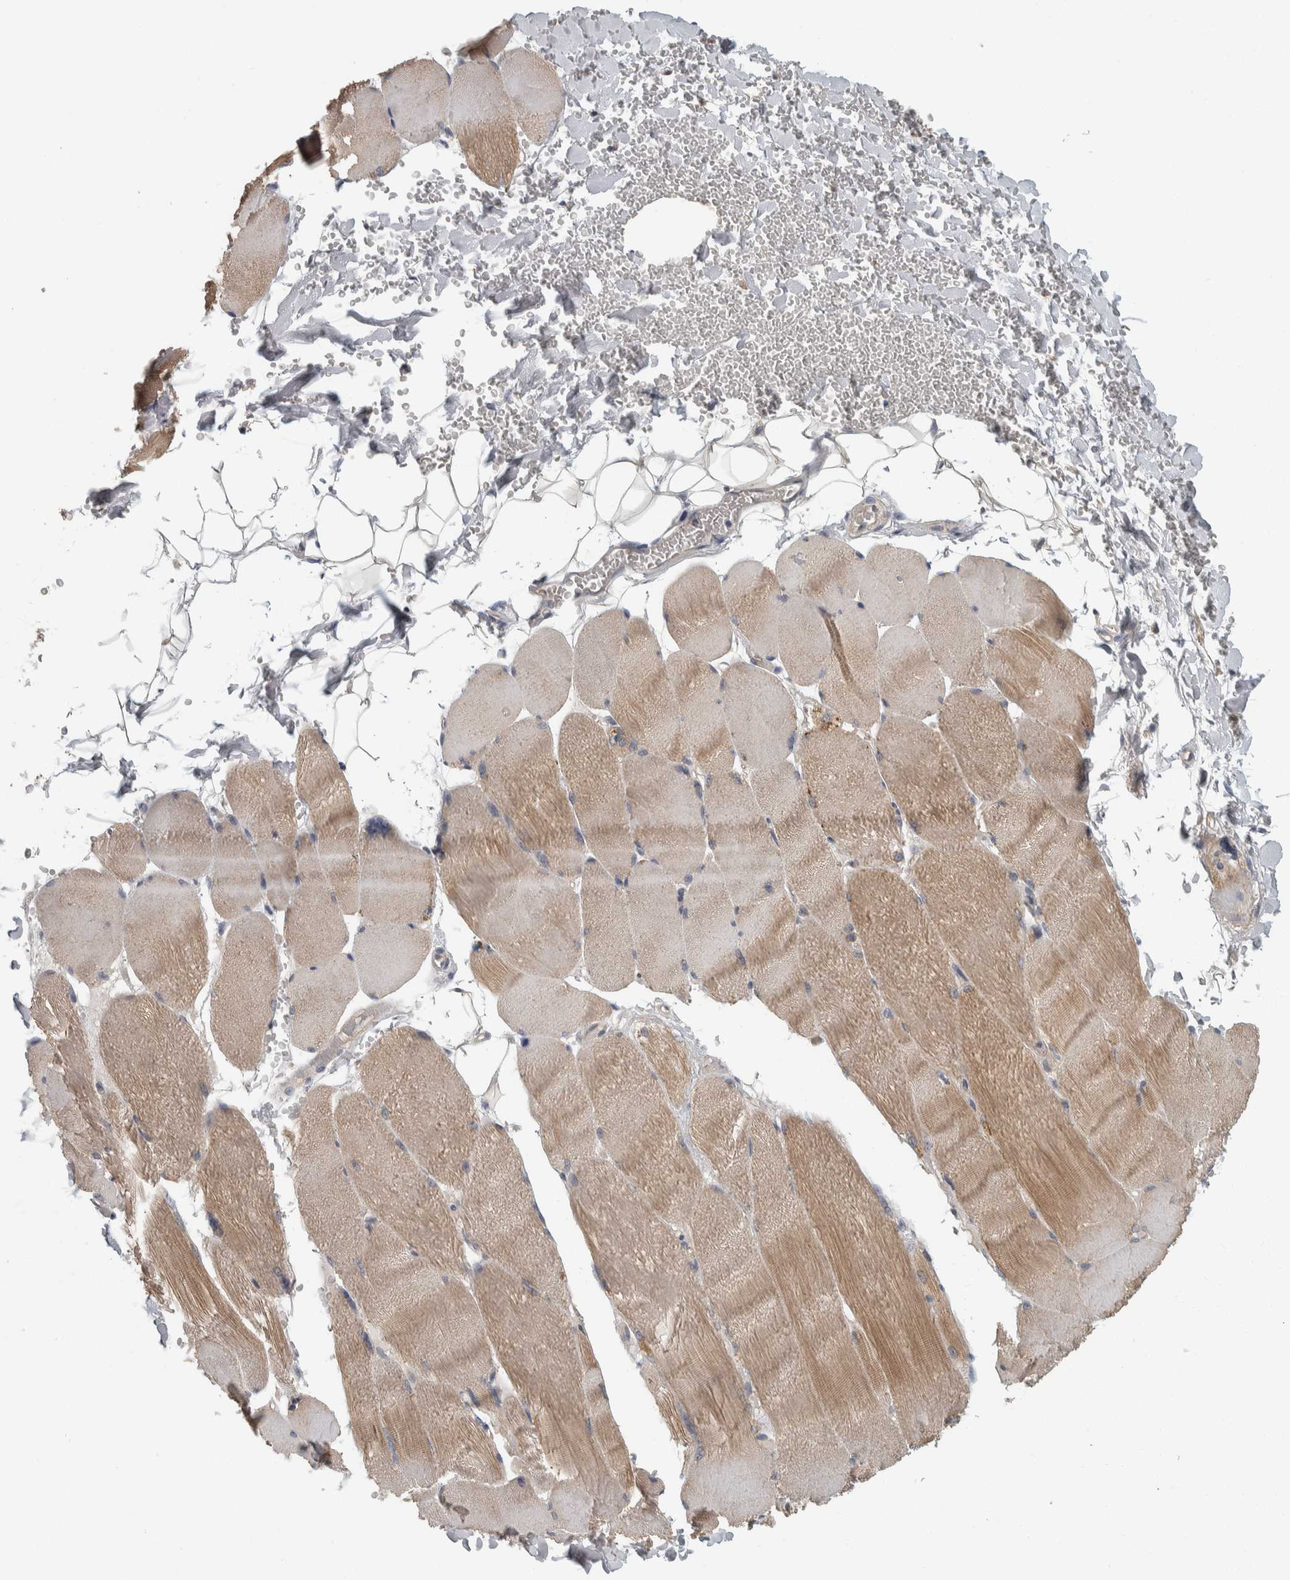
{"staining": {"intensity": "weak", "quantity": "25%-75%", "location": "cytoplasmic/membranous"}, "tissue": "skeletal muscle", "cell_type": "Myocytes", "image_type": "normal", "snomed": [{"axis": "morphology", "description": "Normal tissue, NOS"}, {"axis": "topography", "description": "Skin"}, {"axis": "topography", "description": "Skeletal muscle"}], "caption": "A low amount of weak cytoplasmic/membranous staining is identified in about 25%-75% of myocytes in normal skeletal muscle.", "gene": "KCNJ3", "patient": {"sex": "male", "age": 83}}